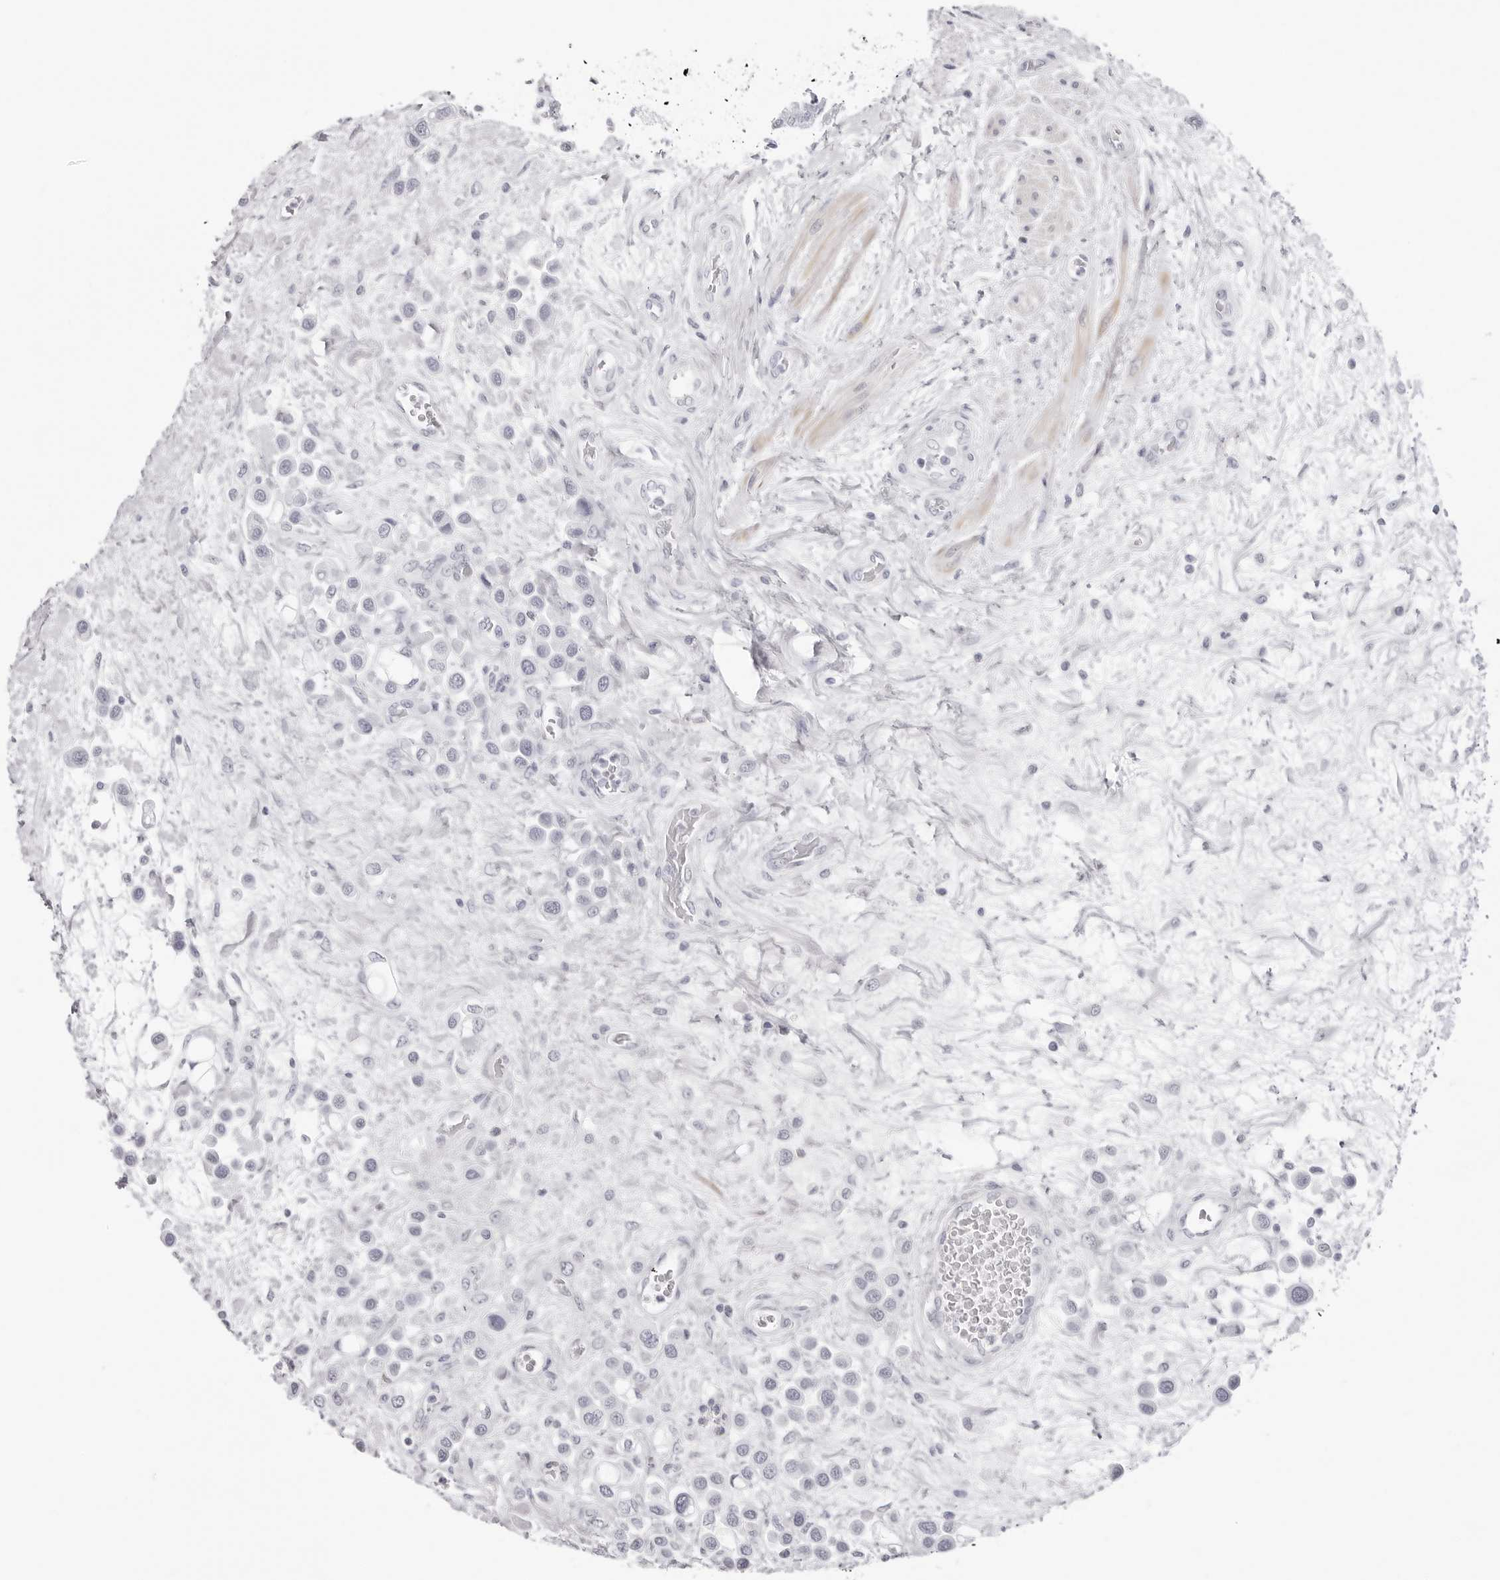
{"staining": {"intensity": "negative", "quantity": "none", "location": "none"}, "tissue": "urothelial cancer", "cell_type": "Tumor cells", "image_type": "cancer", "snomed": [{"axis": "morphology", "description": "Urothelial carcinoma, High grade"}, {"axis": "topography", "description": "Urinary bladder"}], "caption": "Immunohistochemistry (IHC) histopathology image of high-grade urothelial carcinoma stained for a protein (brown), which exhibits no positivity in tumor cells.", "gene": "INSL3", "patient": {"sex": "male", "age": 50}}